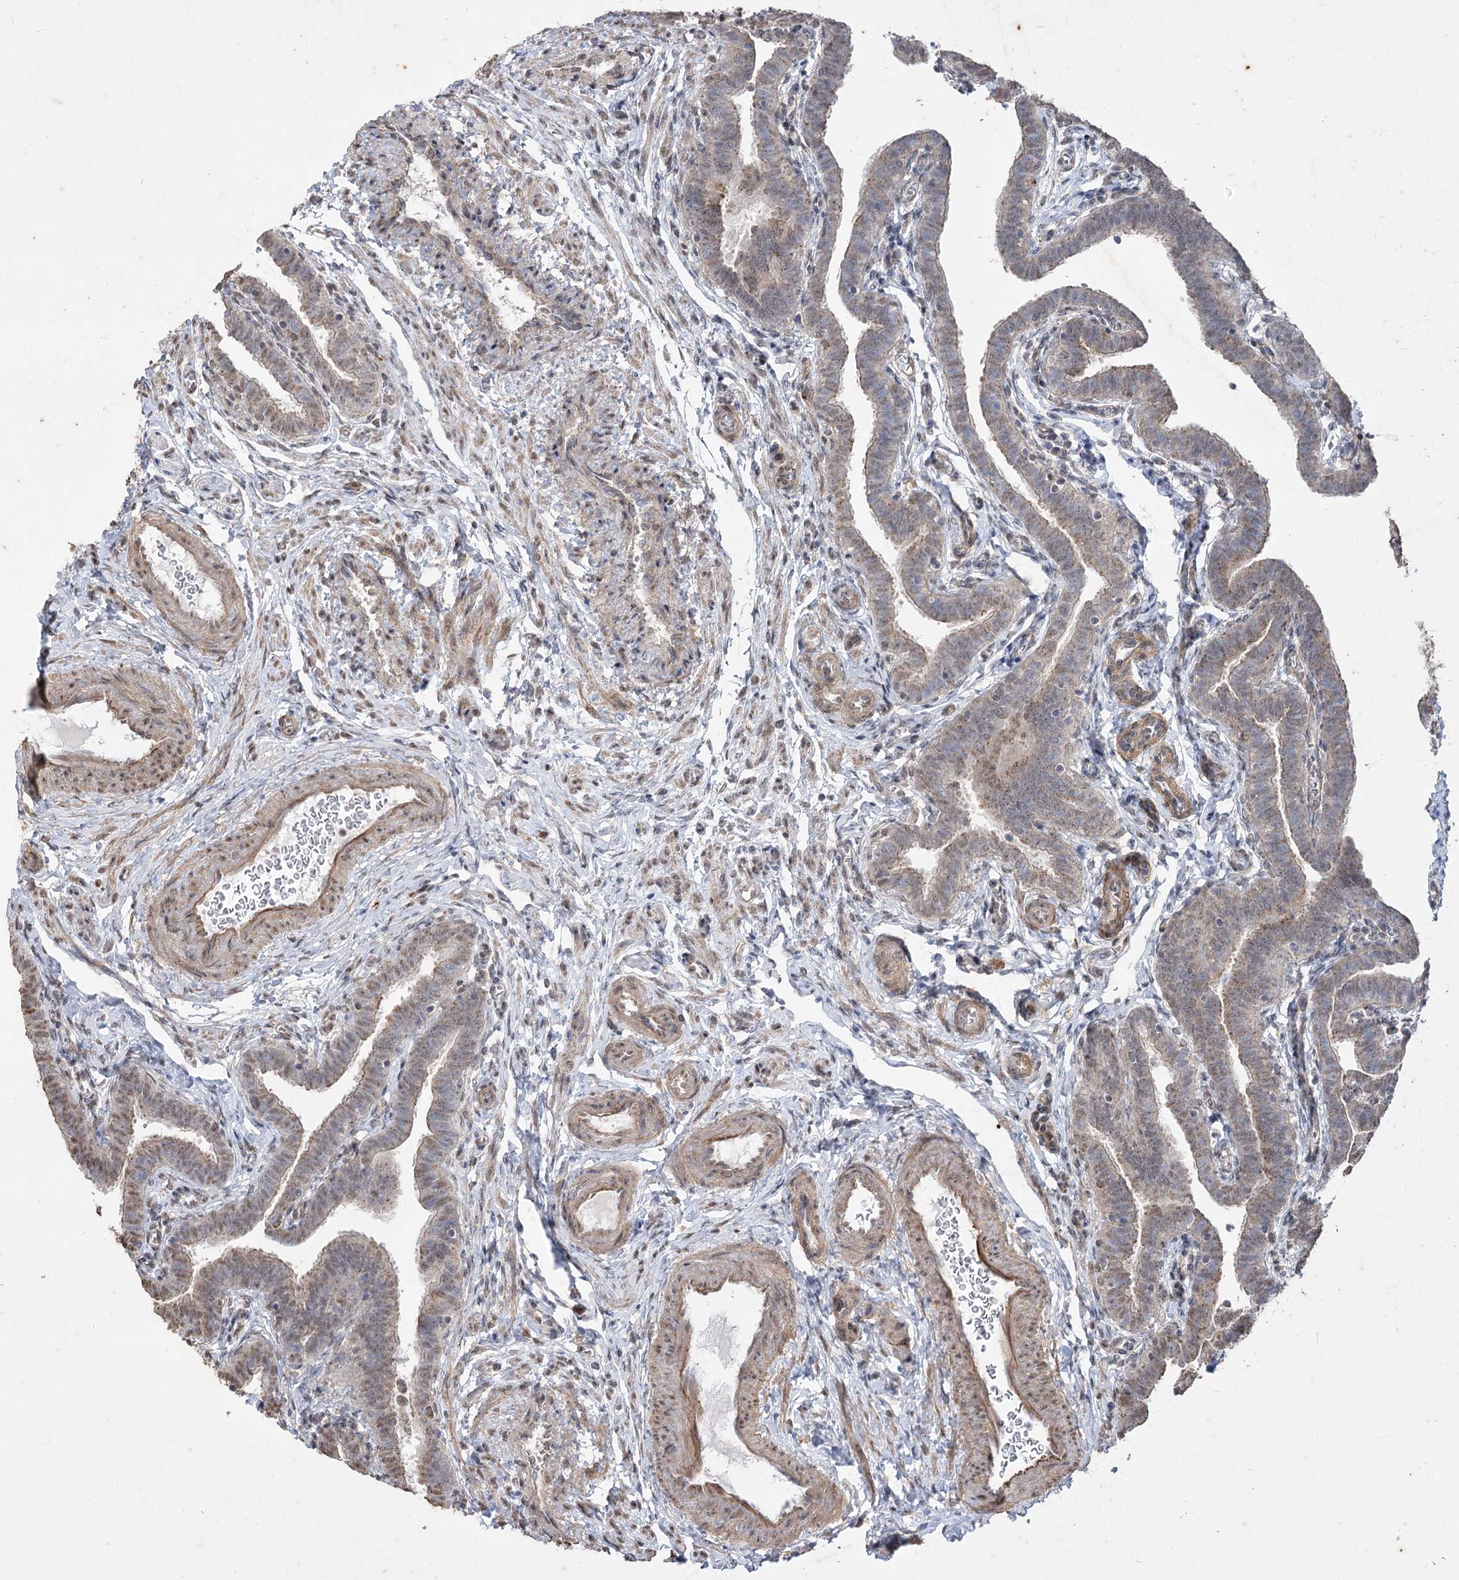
{"staining": {"intensity": "moderate", "quantity": "25%-75%", "location": "cytoplasmic/membranous"}, "tissue": "fallopian tube", "cell_type": "Glandular cells", "image_type": "normal", "snomed": [{"axis": "morphology", "description": "Normal tissue, NOS"}, {"axis": "topography", "description": "Fallopian tube"}], "caption": "An immunohistochemistry image of unremarkable tissue is shown. Protein staining in brown shows moderate cytoplasmic/membranous positivity in fallopian tube within glandular cells.", "gene": "ZSCAN23", "patient": {"sex": "female", "age": 36}}